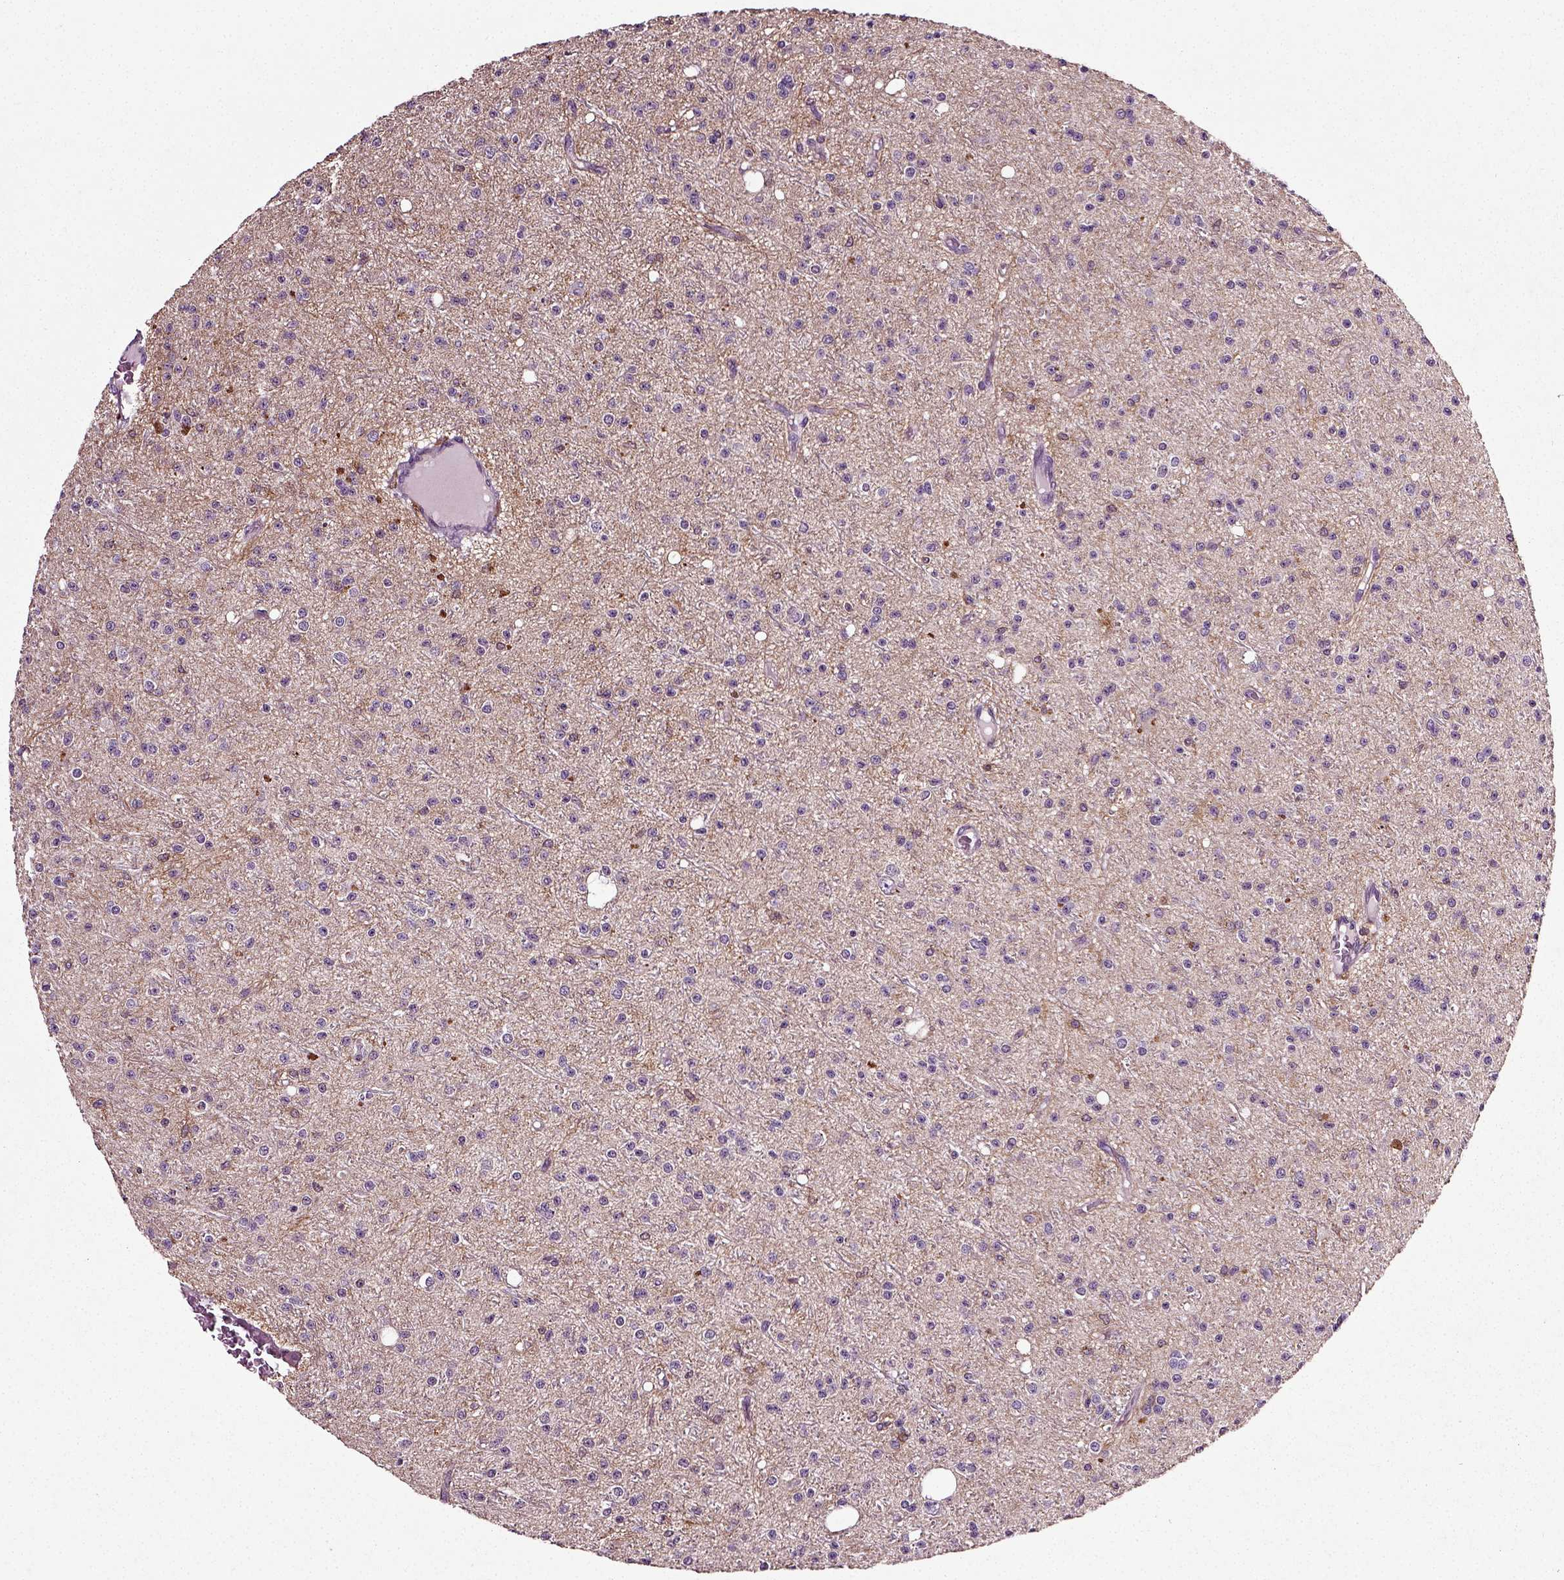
{"staining": {"intensity": "negative", "quantity": "none", "location": "none"}, "tissue": "glioma", "cell_type": "Tumor cells", "image_type": "cancer", "snomed": [{"axis": "morphology", "description": "Glioma, malignant, Low grade"}, {"axis": "topography", "description": "Brain"}], "caption": "IHC of glioma demonstrates no expression in tumor cells.", "gene": "RHOF", "patient": {"sex": "male", "age": 27}}